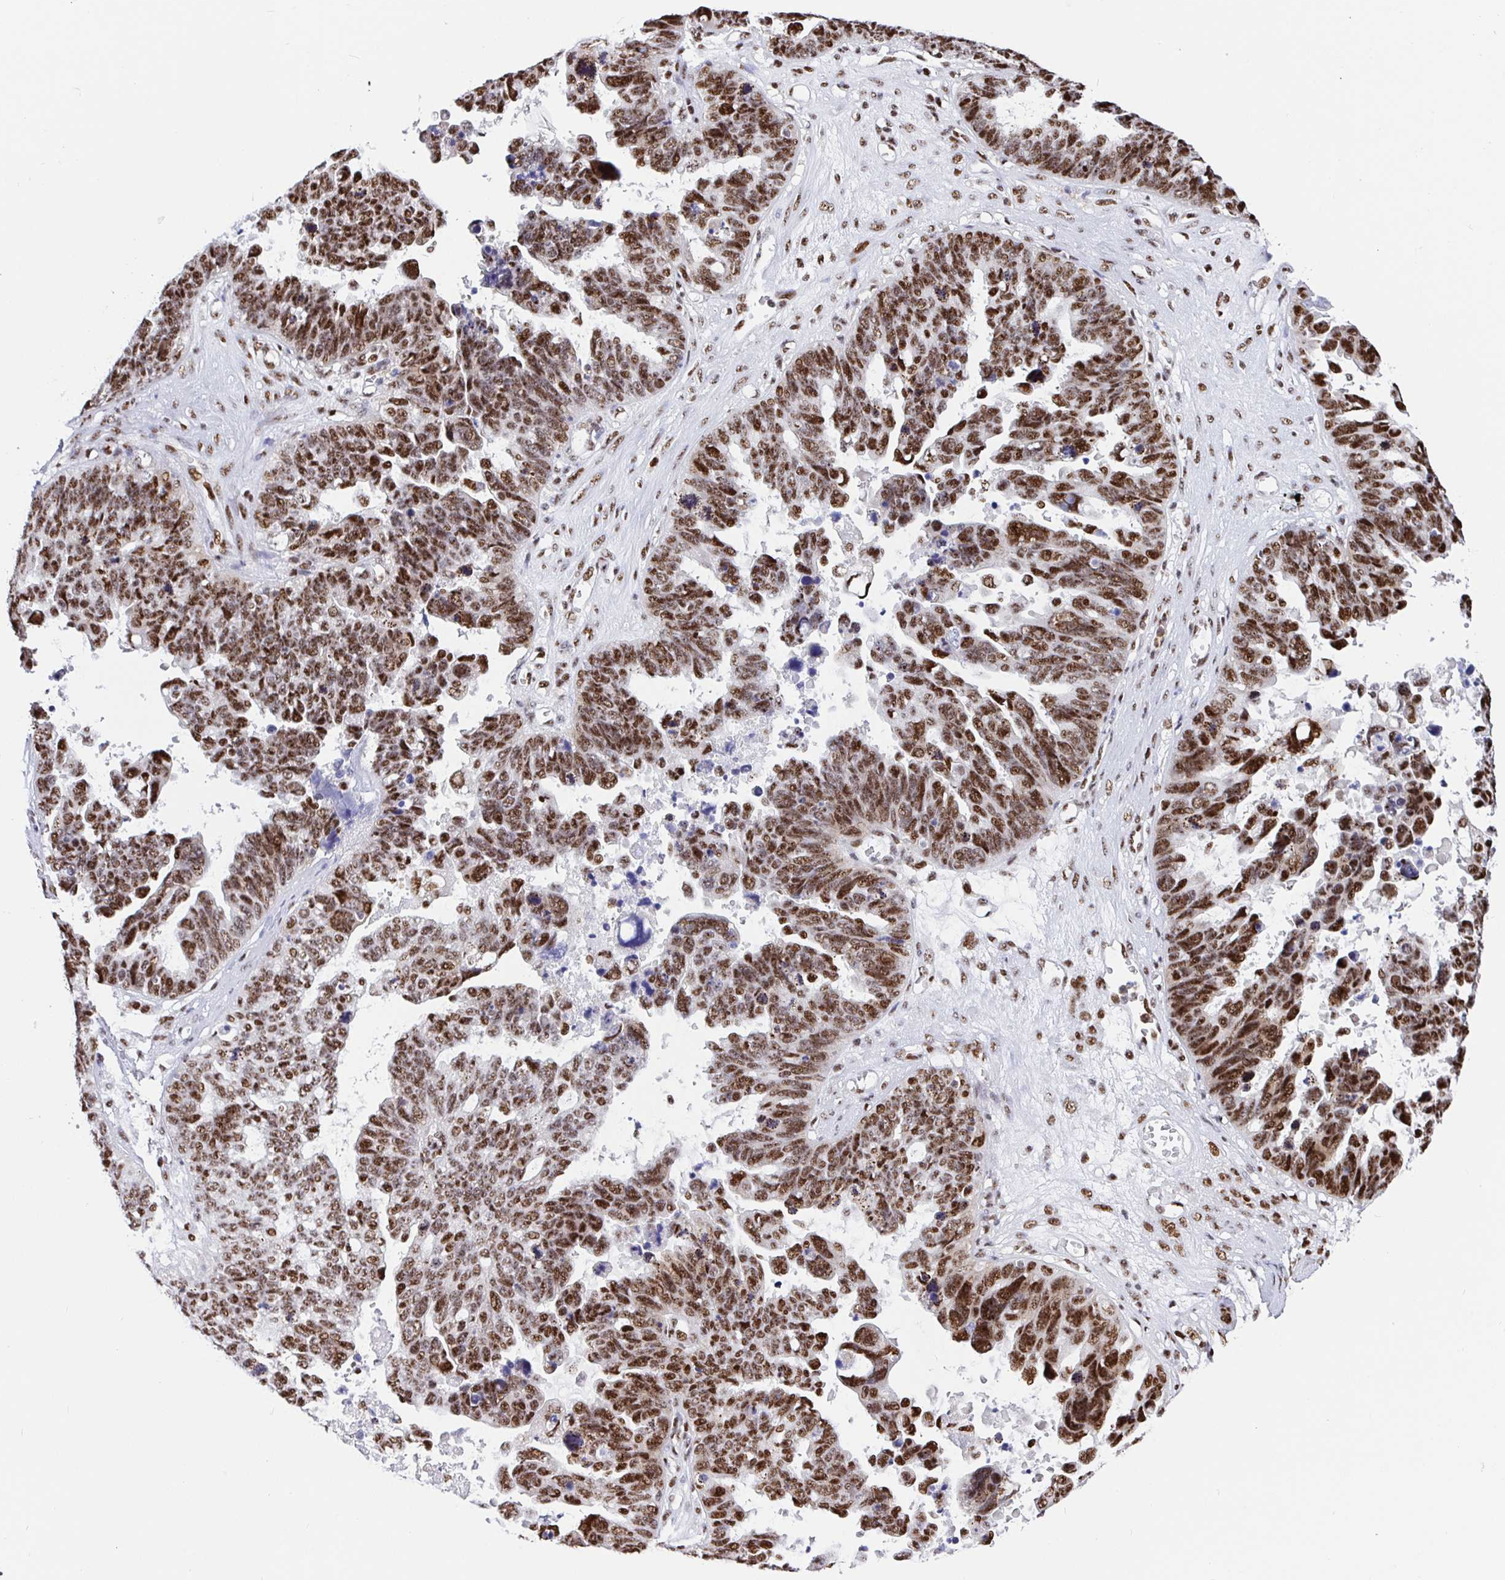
{"staining": {"intensity": "strong", "quantity": ">75%", "location": "nuclear"}, "tissue": "ovarian cancer", "cell_type": "Tumor cells", "image_type": "cancer", "snomed": [{"axis": "morphology", "description": "Cystadenocarcinoma, serous, NOS"}, {"axis": "topography", "description": "Ovary"}], "caption": "An image of ovarian cancer (serous cystadenocarcinoma) stained for a protein displays strong nuclear brown staining in tumor cells.", "gene": "SETD5", "patient": {"sex": "female", "age": 60}}